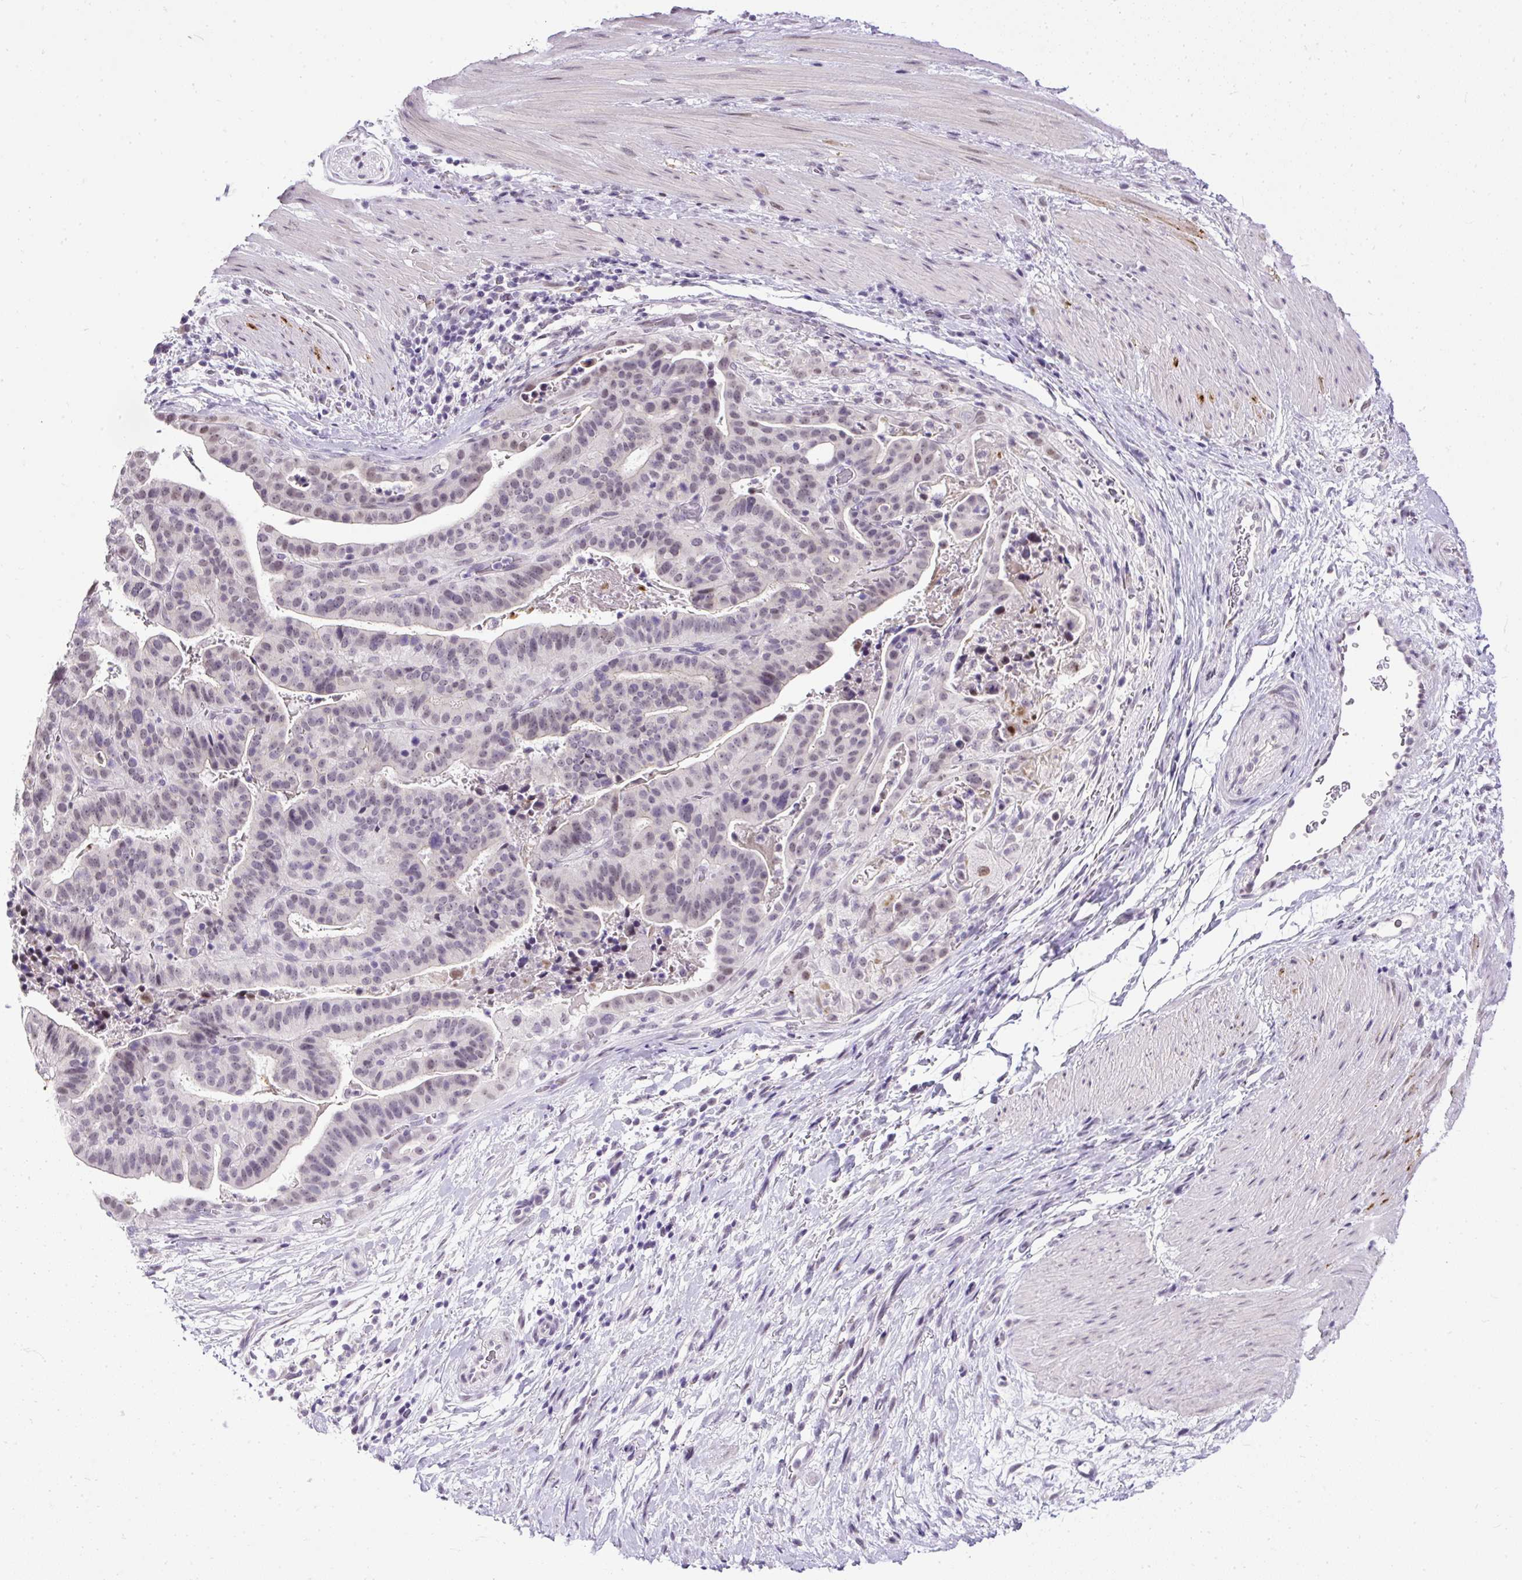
{"staining": {"intensity": "weak", "quantity": "<25%", "location": "nuclear"}, "tissue": "stomach cancer", "cell_type": "Tumor cells", "image_type": "cancer", "snomed": [{"axis": "morphology", "description": "Adenocarcinoma, NOS"}, {"axis": "topography", "description": "Stomach"}], "caption": "Immunohistochemistry micrograph of neoplastic tissue: human adenocarcinoma (stomach) stained with DAB shows no significant protein staining in tumor cells.", "gene": "WNT10B", "patient": {"sex": "male", "age": 48}}